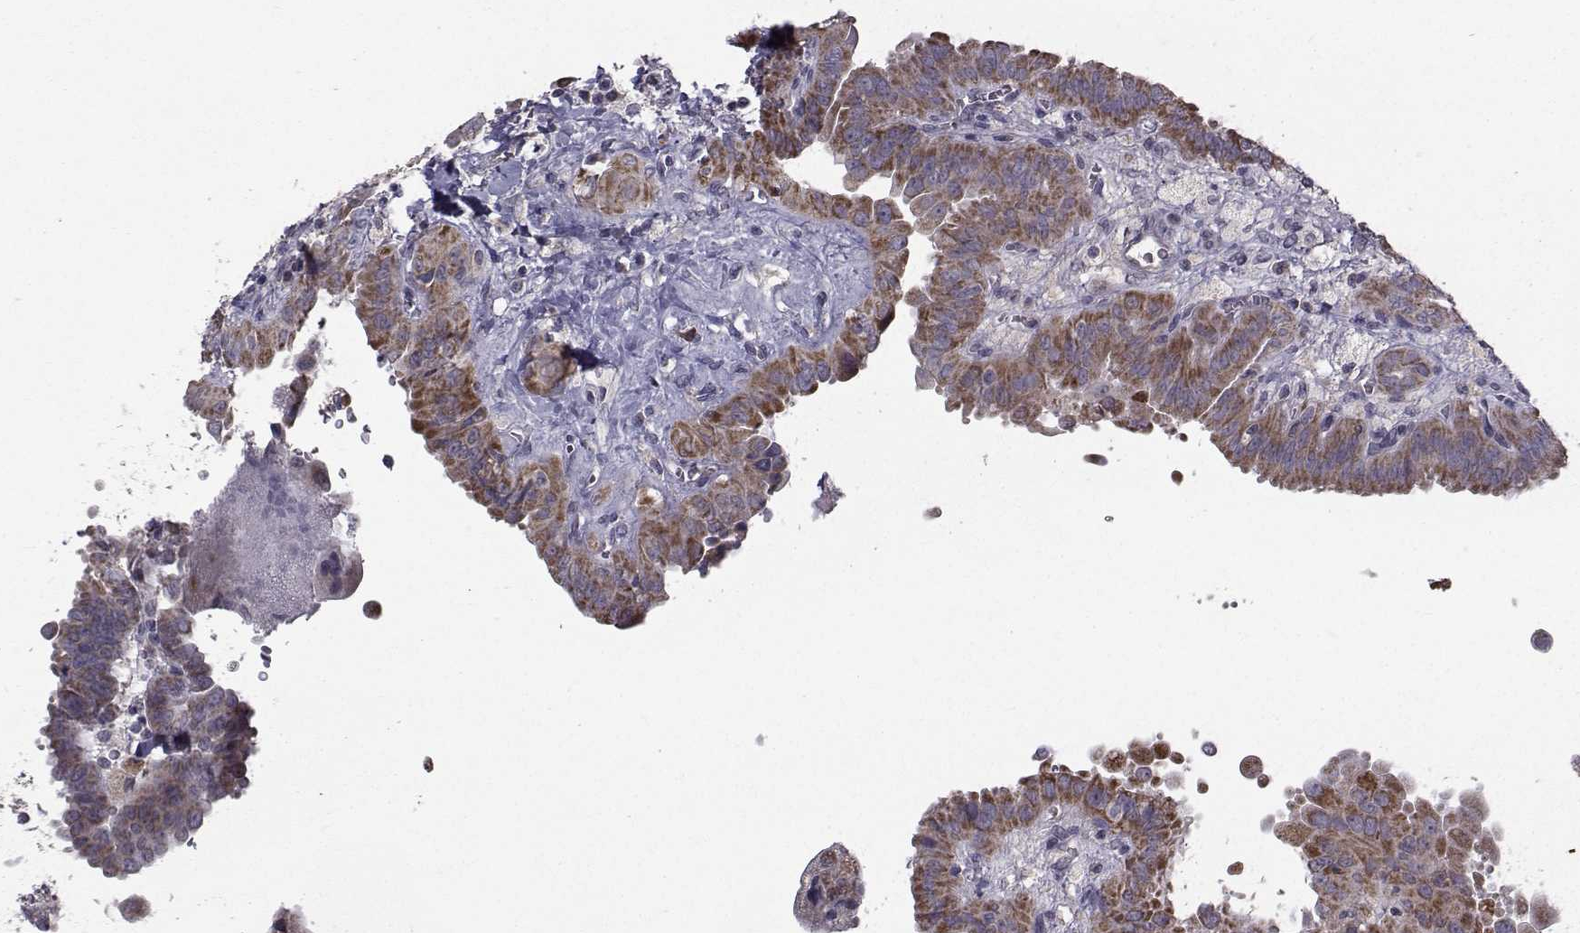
{"staining": {"intensity": "strong", "quantity": ">75%", "location": "cytoplasmic/membranous"}, "tissue": "thyroid cancer", "cell_type": "Tumor cells", "image_type": "cancer", "snomed": [{"axis": "morphology", "description": "Papillary adenocarcinoma, NOS"}, {"axis": "topography", "description": "Thyroid gland"}], "caption": "Immunohistochemistry (IHC) photomicrograph of neoplastic tissue: human papillary adenocarcinoma (thyroid) stained using immunohistochemistry exhibits high levels of strong protein expression localized specifically in the cytoplasmic/membranous of tumor cells, appearing as a cytoplasmic/membranous brown color.", "gene": "FDXR", "patient": {"sex": "female", "age": 37}}